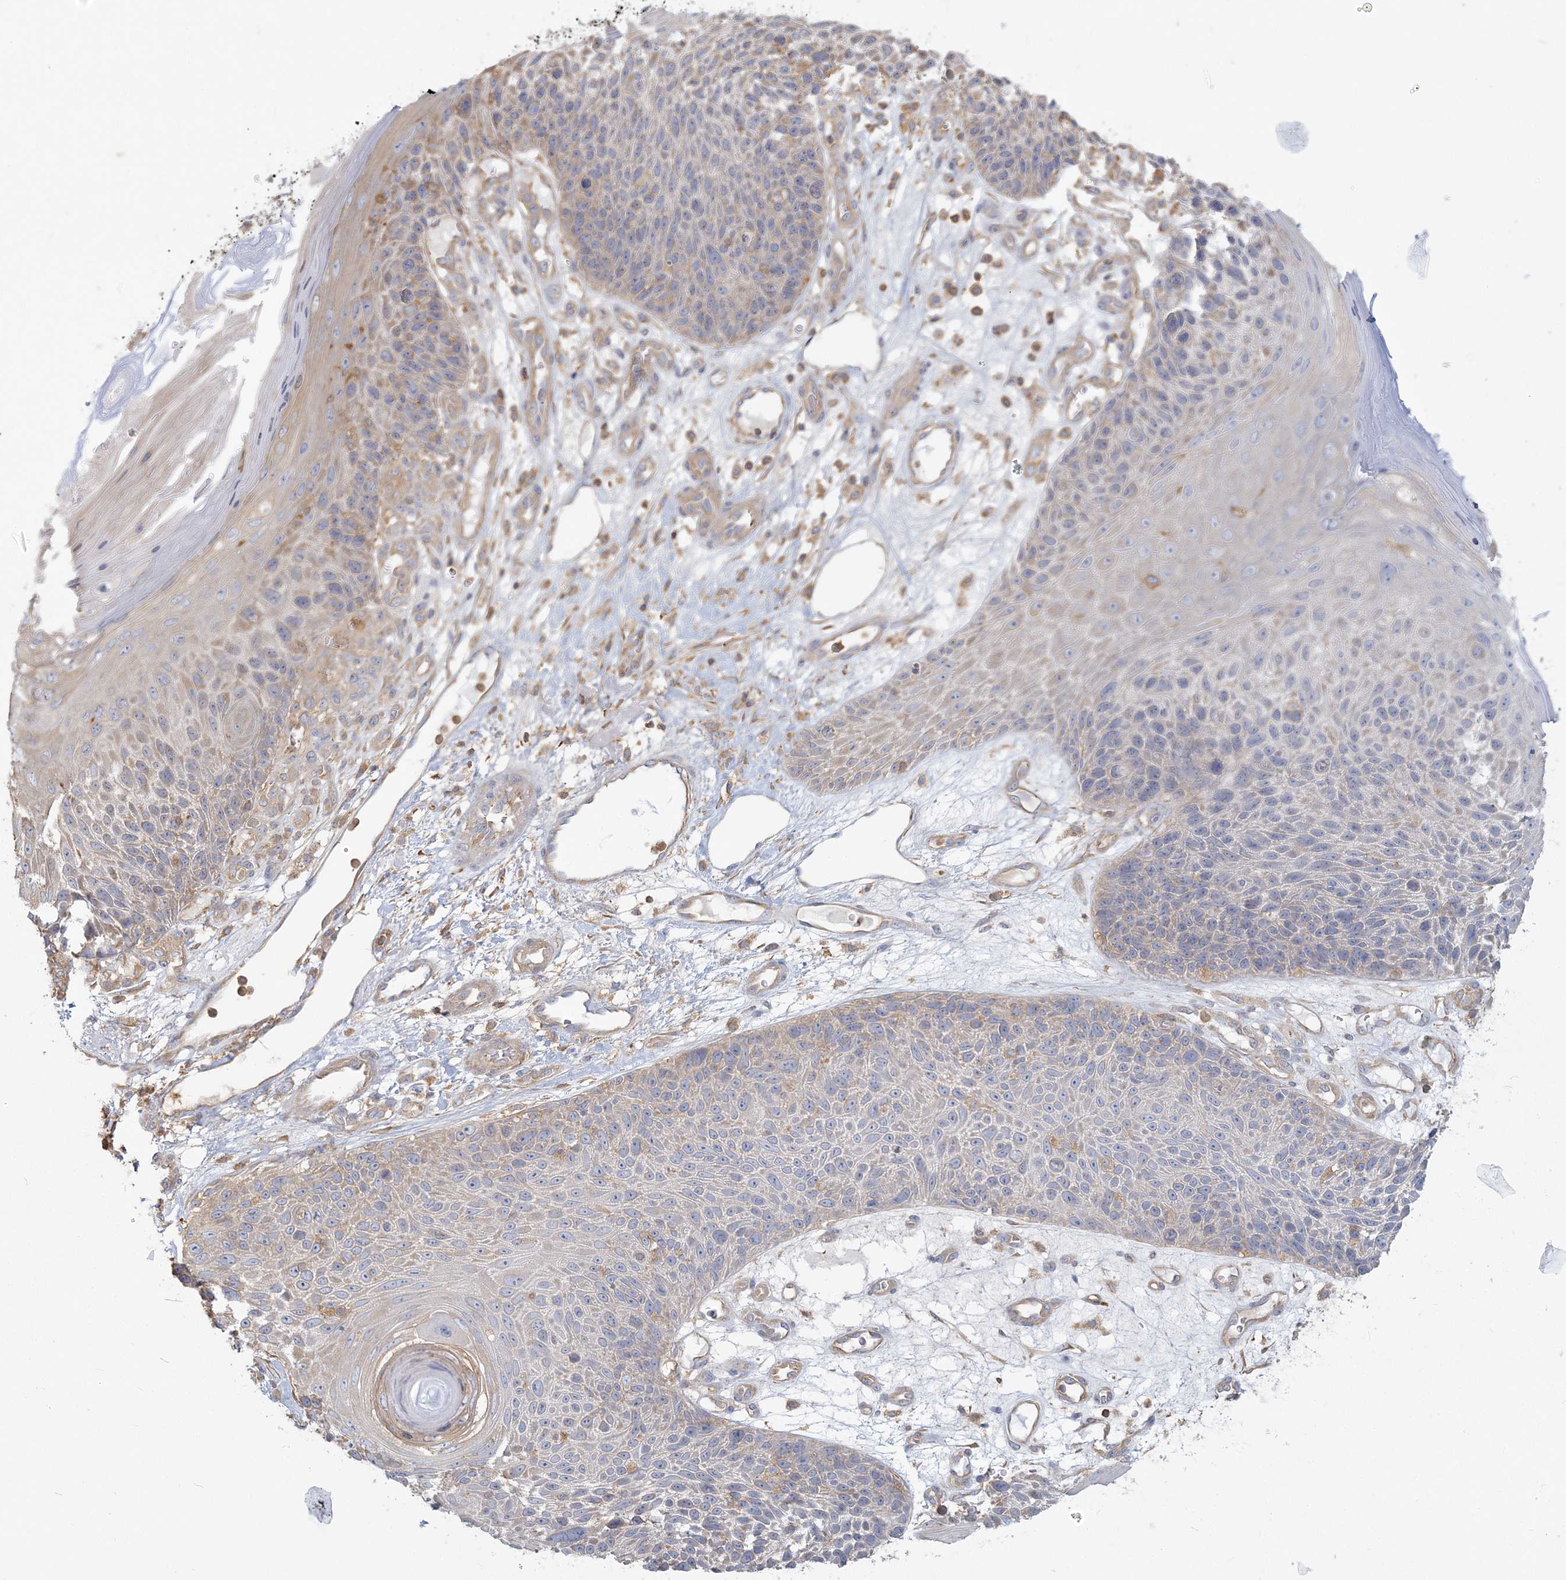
{"staining": {"intensity": "weak", "quantity": "<25%", "location": "cytoplasmic/membranous"}, "tissue": "skin cancer", "cell_type": "Tumor cells", "image_type": "cancer", "snomed": [{"axis": "morphology", "description": "Squamous cell carcinoma, NOS"}, {"axis": "topography", "description": "Skin"}], "caption": "Protein analysis of skin cancer reveals no significant expression in tumor cells.", "gene": "ANKS1A", "patient": {"sex": "female", "age": 88}}